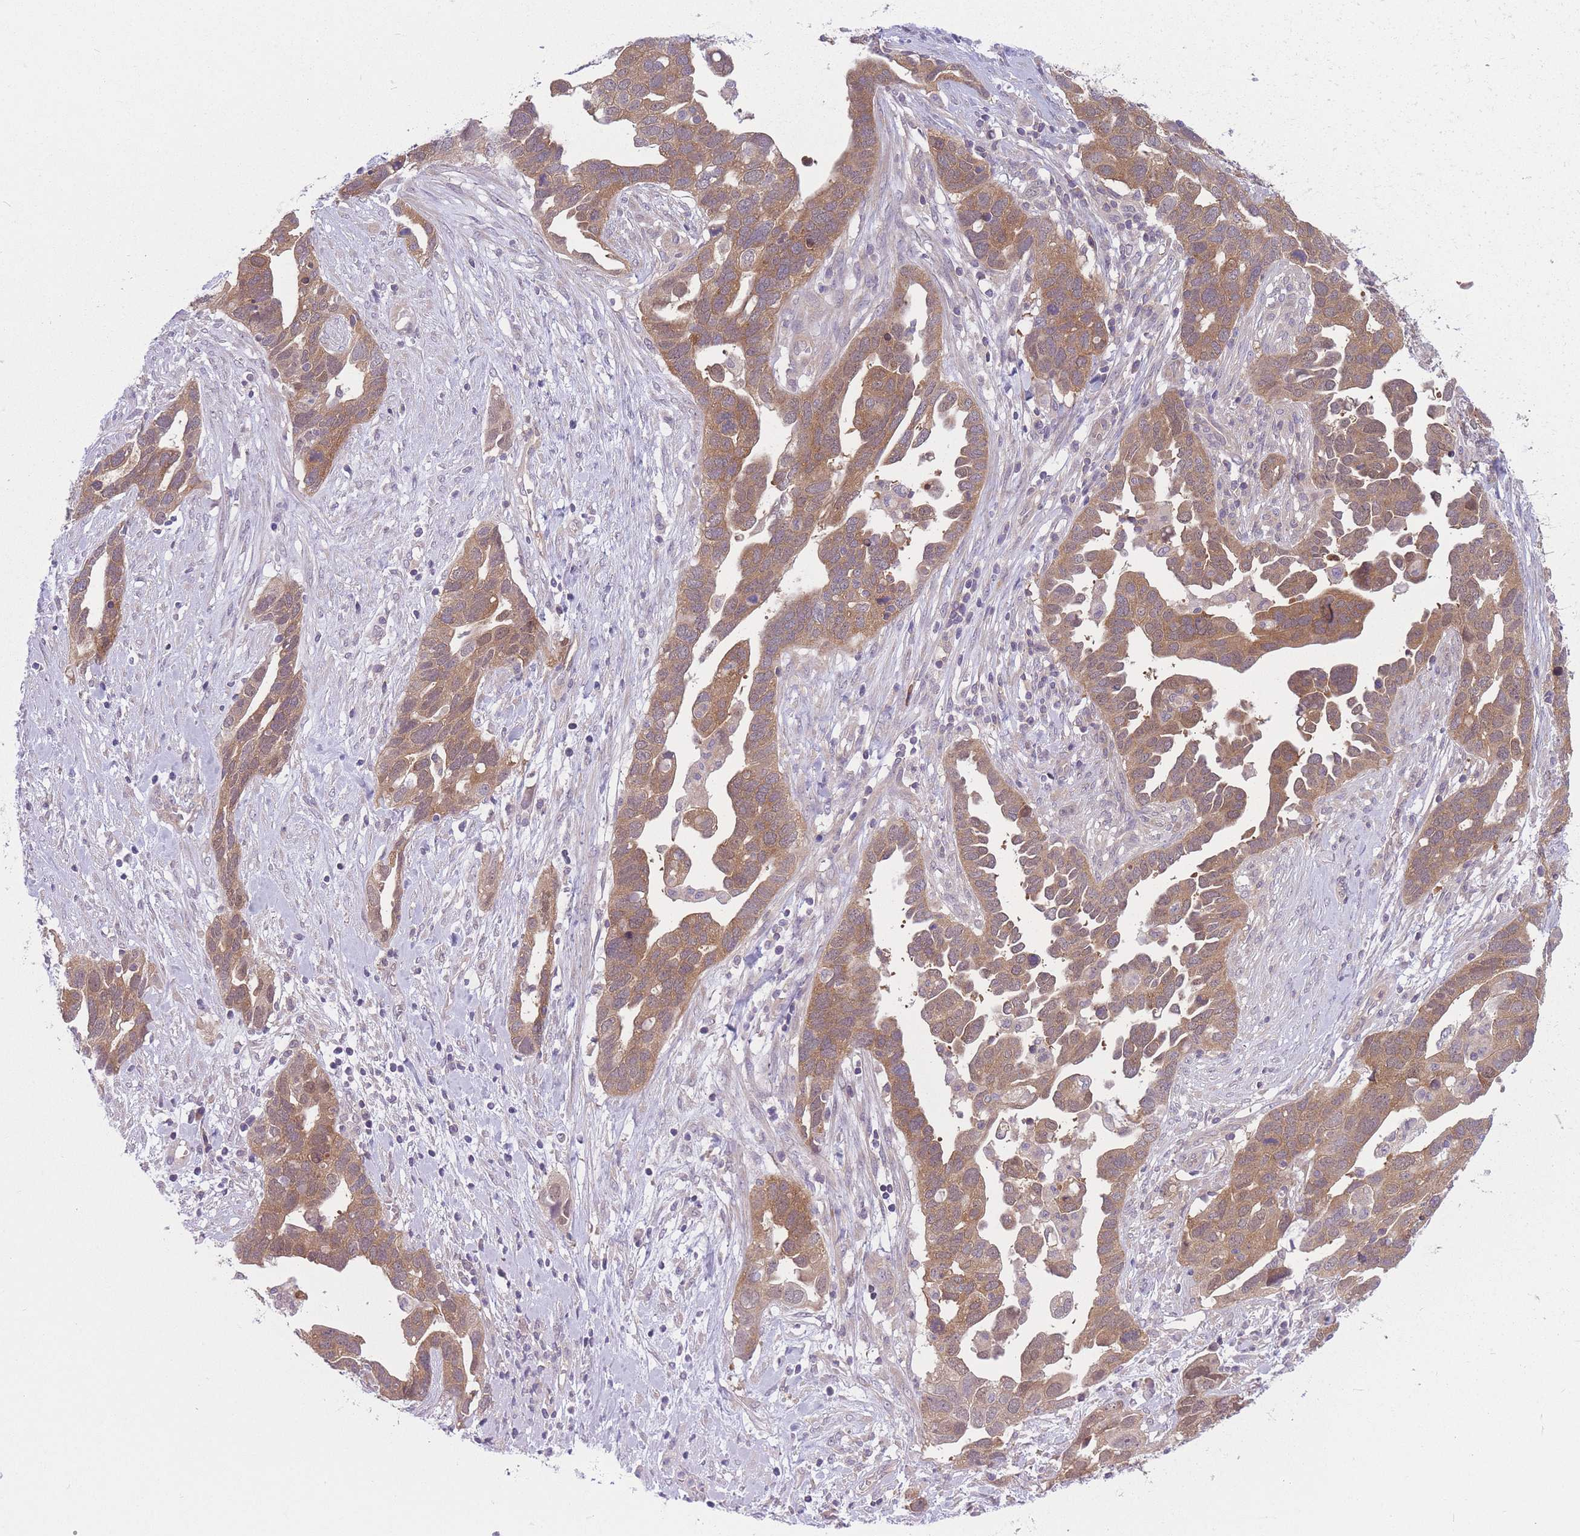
{"staining": {"intensity": "moderate", "quantity": ">75%", "location": "cytoplasmic/membranous"}, "tissue": "ovarian cancer", "cell_type": "Tumor cells", "image_type": "cancer", "snomed": [{"axis": "morphology", "description": "Cystadenocarcinoma, serous, NOS"}, {"axis": "topography", "description": "Ovary"}], "caption": "Tumor cells reveal medium levels of moderate cytoplasmic/membranous expression in about >75% of cells in human ovarian cancer (serous cystadenocarcinoma).", "gene": "PFDN6", "patient": {"sex": "female", "age": 54}}